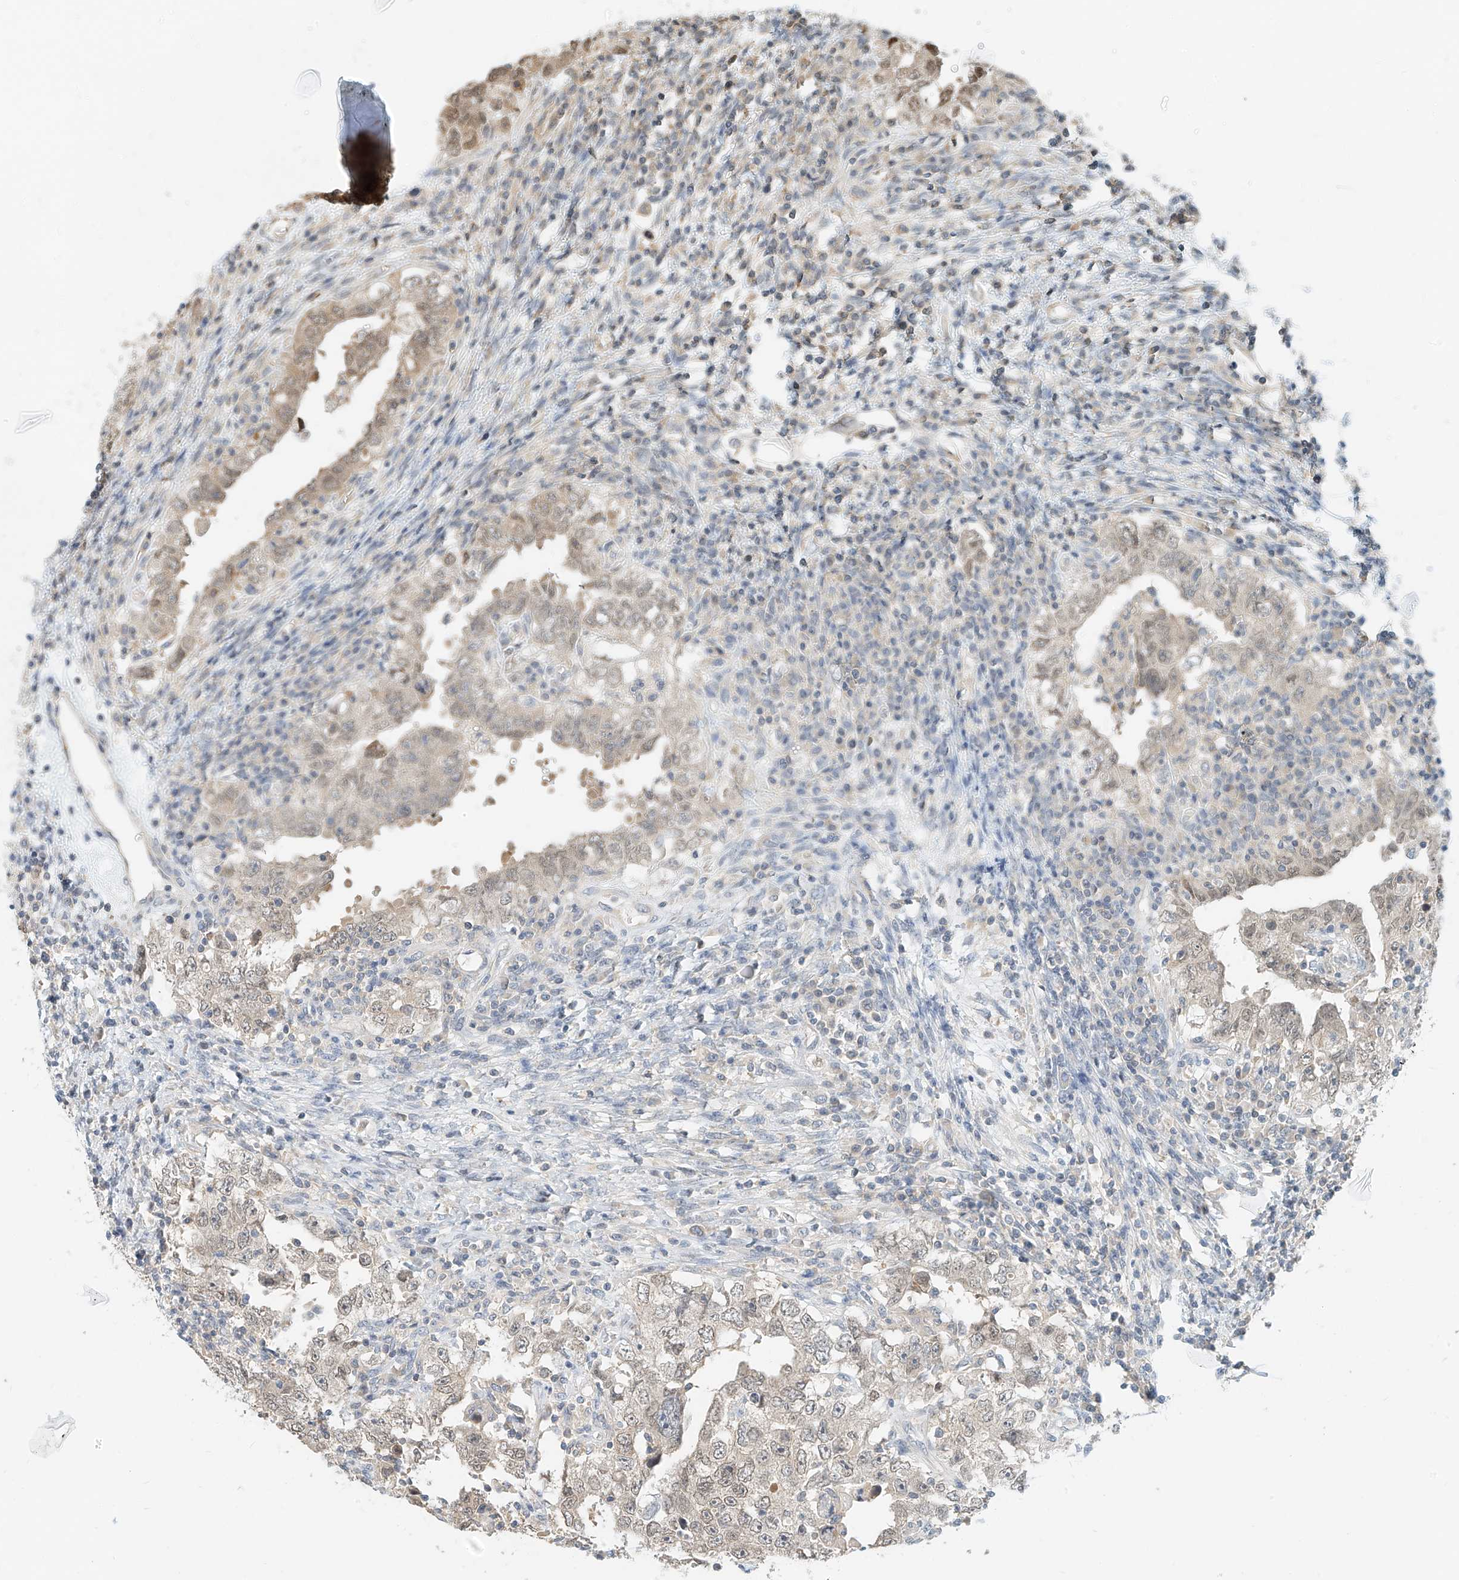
{"staining": {"intensity": "weak", "quantity": ">75%", "location": "cytoplasmic/membranous,nuclear"}, "tissue": "testis cancer", "cell_type": "Tumor cells", "image_type": "cancer", "snomed": [{"axis": "morphology", "description": "Carcinoma, Embryonal, NOS"}, {"axis": "topography", "description": "Testis"}], "caption": "Testis cancer stained for a protein (brown) demonstrates weak cytoplasmic/membranous and nuclear positive expression in about >75% of tumor cells.", "gene": "PPA2", "patient": {"sex": "male", "age": 26}}